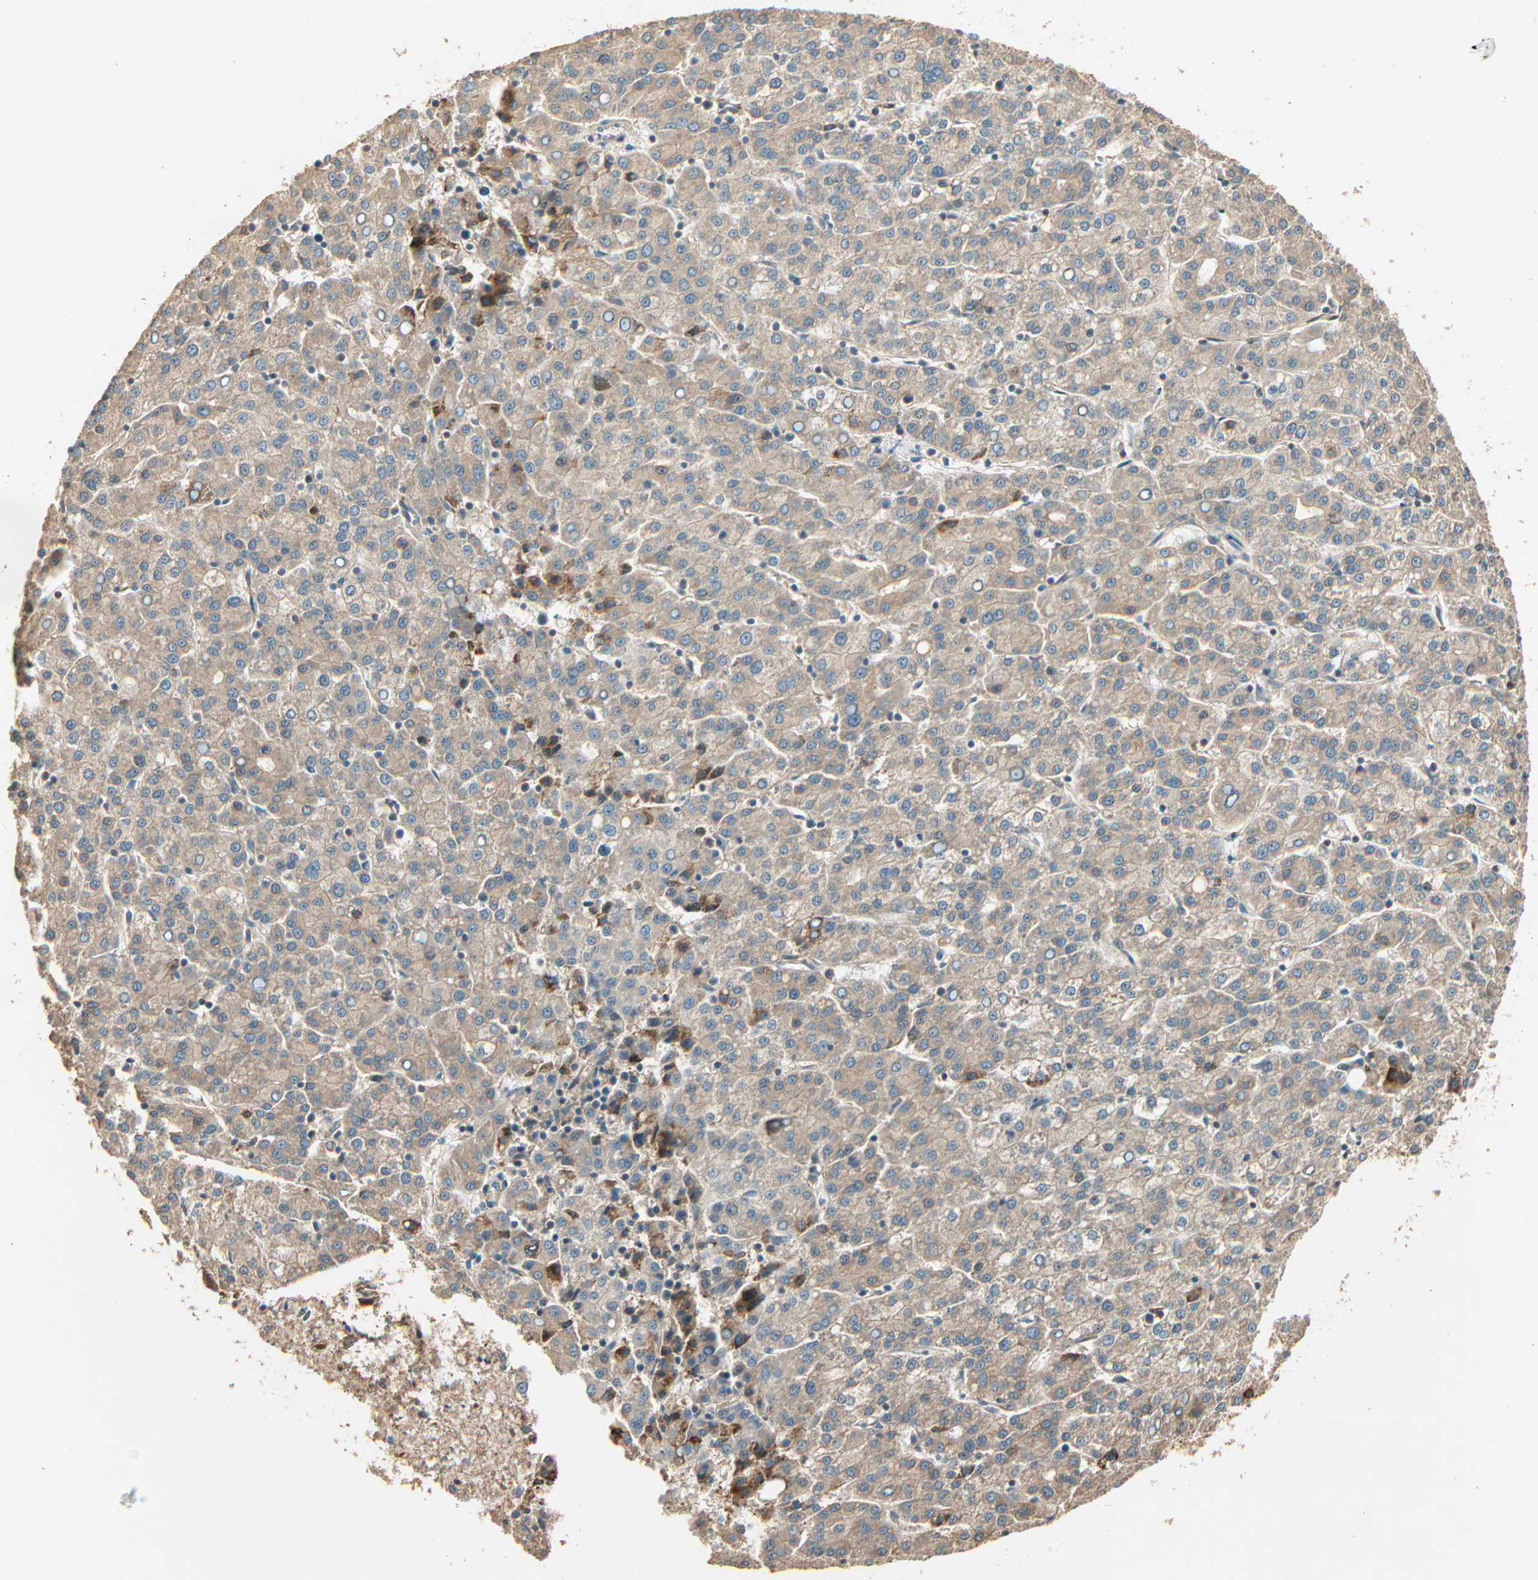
{"staining": {"intensity": "weak", "quantity": ">75%", "location": "cytoplasmic/membranous"}, "tissue": "liver cancer", "cell_type": "Tumor cells", "image_type": "cancer", "snomed": [{"axis": "morphology", "description": "Carcinoma, Hepatocellular, NOS"}, {"axis": "topography", "description": "Liver"}], "caption": "An immunohistochemistry image of tumor tissue is shown. Protein staining in brown labels weak cytoplasmic/membranous positivity in liver cancer within tumor cells.", "gene": "GALK1", "patient": {"sex": "female", "age": 58}}